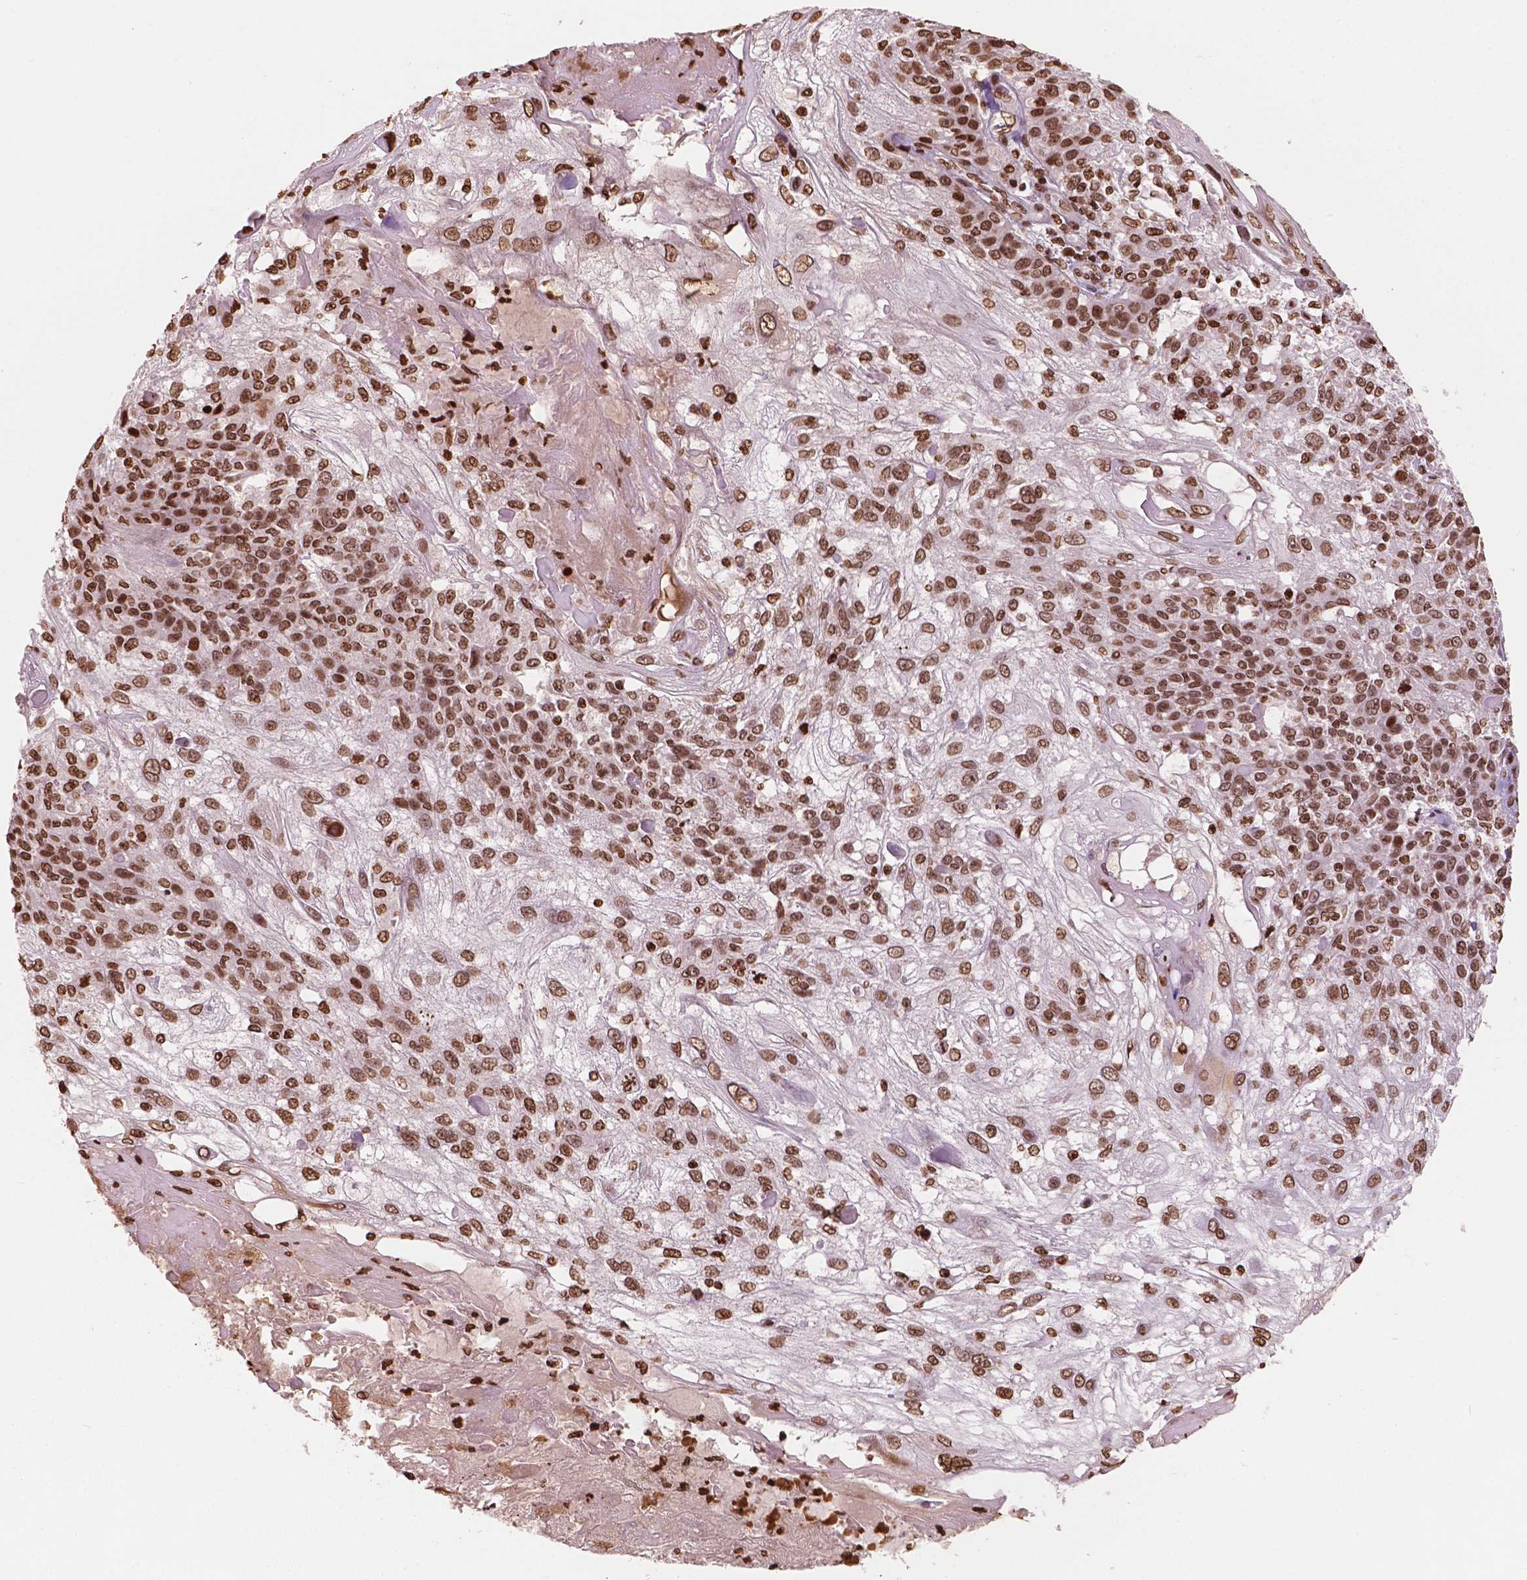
{"staining": {"intensity": "moderate", "quantity": ">75%", "location": "nuclear"}, "tissue": "skin cancer", "cell_type": "Tumor cells", "image_type": "cancer", "snomed": [{"axis": "morphology", "description": "Normal tissue, NOS"}, {"axis": "morphology", "description": "Squamous cell carcinoma, NOS"}, {"axis": "topography", "description": "Skin"}], "caption": "Immunohistochemical staining of skin cancer (squamous cell carcinoma) demonstrates medium levels of moderate nuclear positivity in approximately >75% of tumor cells.", "gene": "H3C7", "patient": {"sex": "female", "age": 83}}